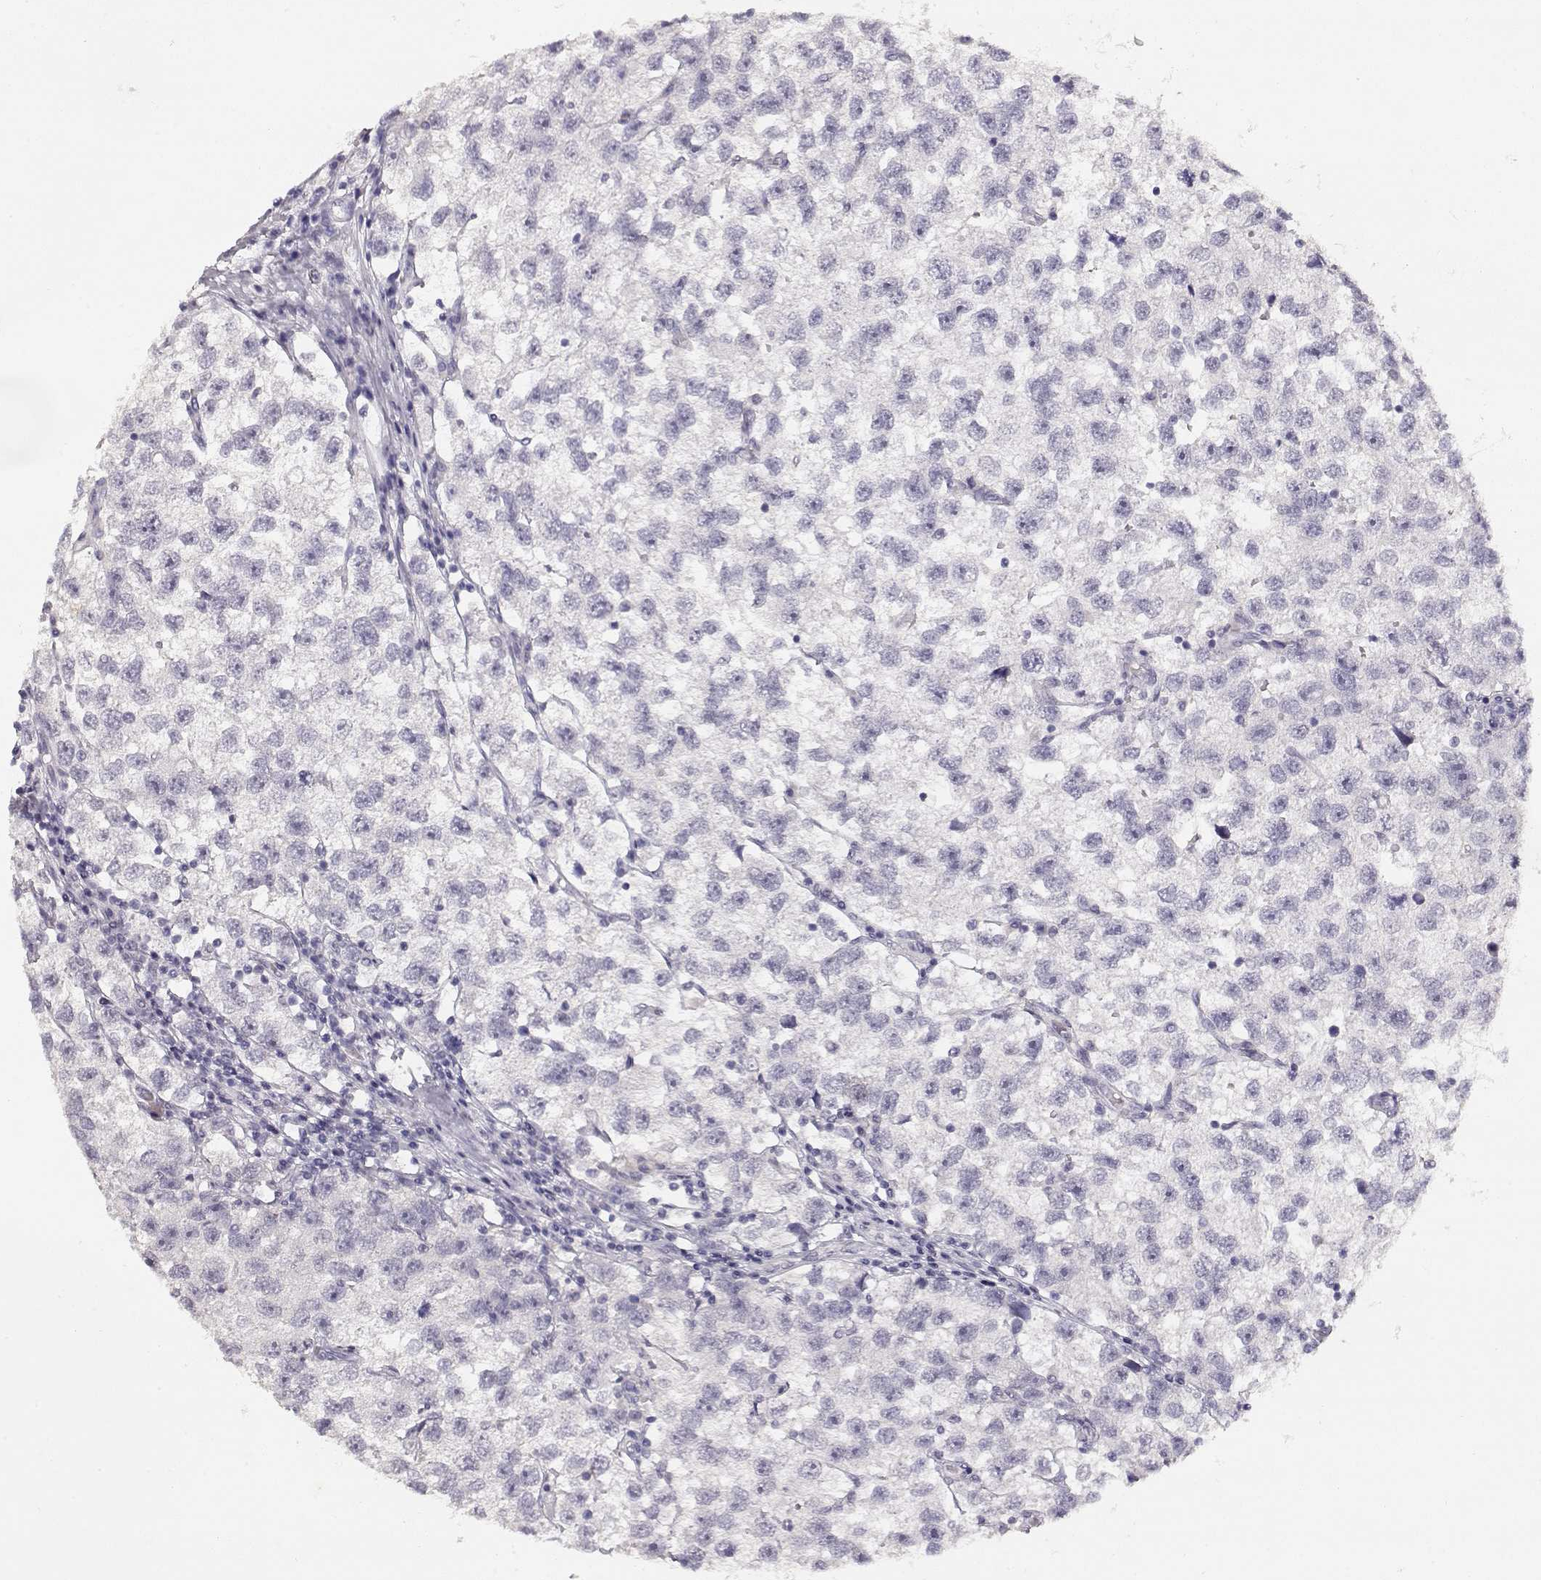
{"staining": {"intensity": "negative", "quantity": "none", "location": "none"}, "tissue": "testis cancer", "cell_type": "Tumor cells", "image_type": "cancer", "snomed": [{"axis": "morphology", "description": "Seminoma, NOS"}, {"axis": "topography", "description": "Testis"}], "caption": "A histopathology image of human testis seminoma is negative for staining in tumor cells.", "gene": "TPH2", "patient": {"sex": "male", "age": 26}}